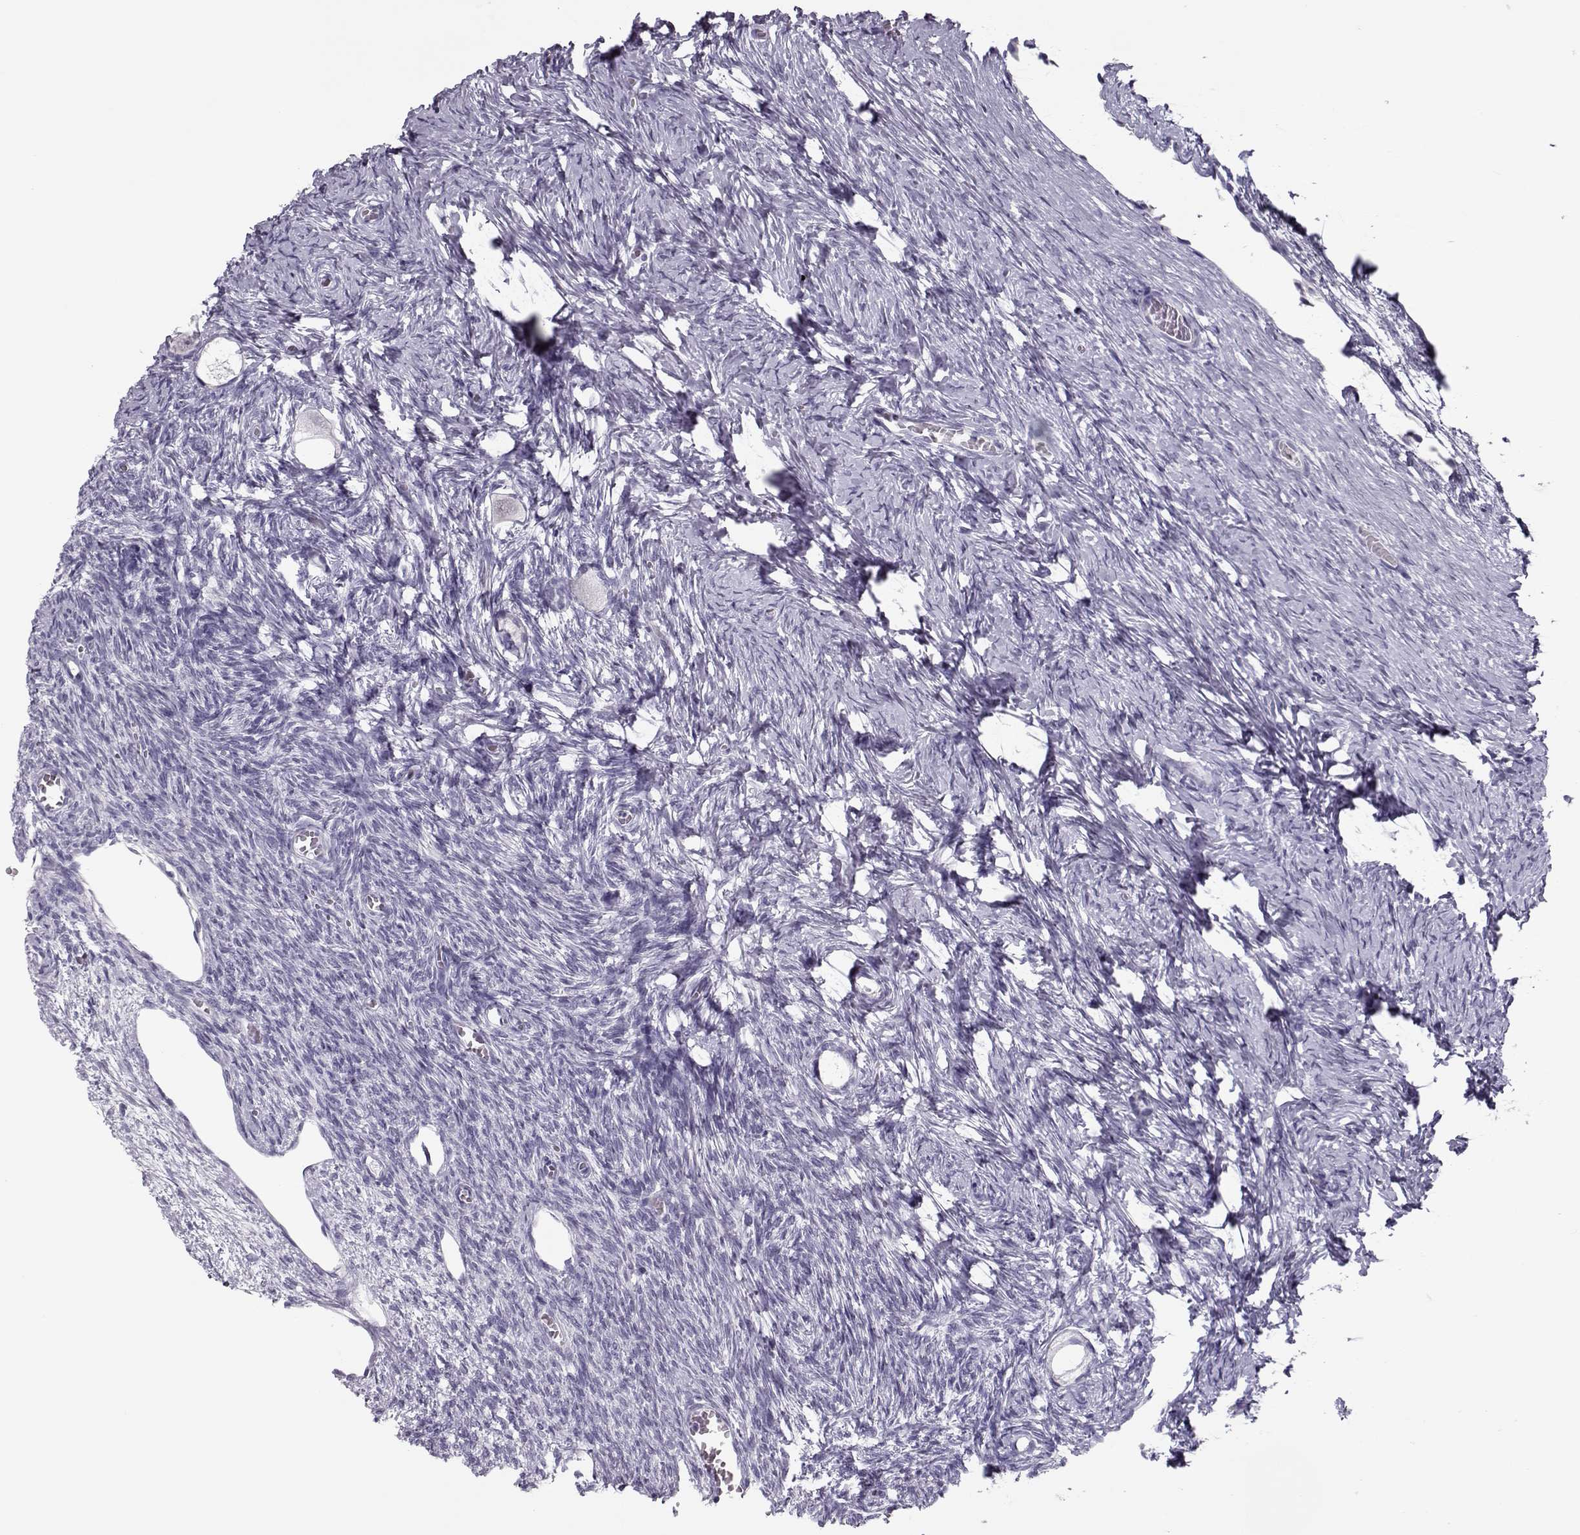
{"staining": {"intensity": "negative", "quantity": "none", "location": "none"}, "tissue": "ovary", "cell_type": "Follicle cells", "image_type": "normal", "snomed": [{"axis": "morphology", "description": "Normal tissue, NOS"}, {"axis": "topography", "description": "Ovary"}], "caption": "Immunohistochemistry (IHC) of normal human ovary shows no expression in follicle cells.", "gene": "SGO1", "patient": {"sex": "female", "age": 27}}